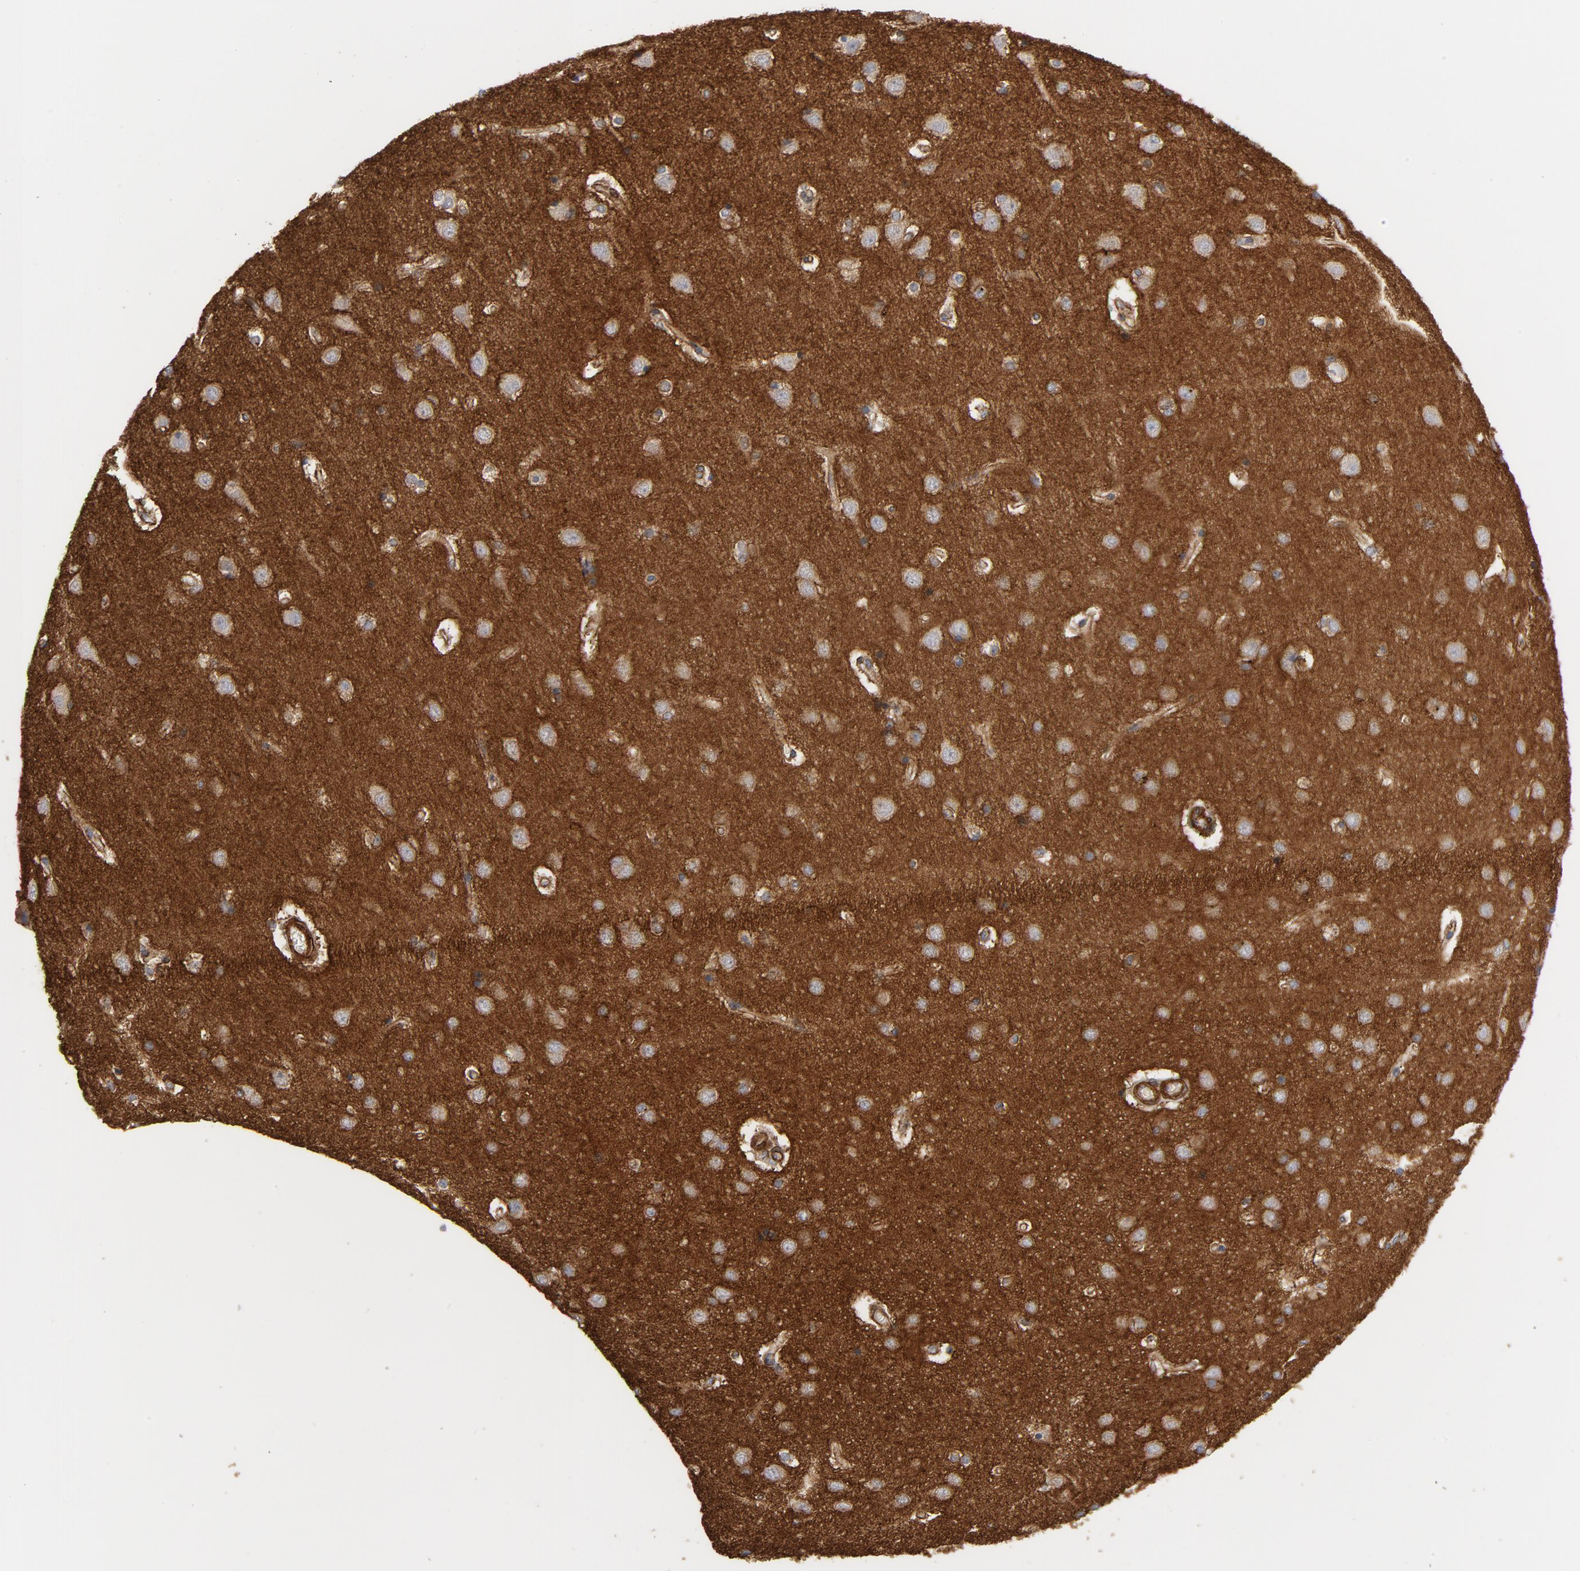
{"staining": {"intensity": "moderate", "quantity": ">75%", "location": "cytoplasmic/membranous"}, "tissue": "cerebral cortex", "cell_type": "Endothelial cells", "image_type": "normal", "snomed": [{"axis": "morphology", "description": "Normal tissue, NOS"}, {"axis": "topography", "description": "Cerebral cortex"}], "caption": "IHC of unremarkable human cerebral cortex demonstrates medium levels of moderate cytoplasmic/membranous expression in about >75% of endothelial cells.", "gene": "GNG2", "patient": {"sex": "female", "age": 54}}